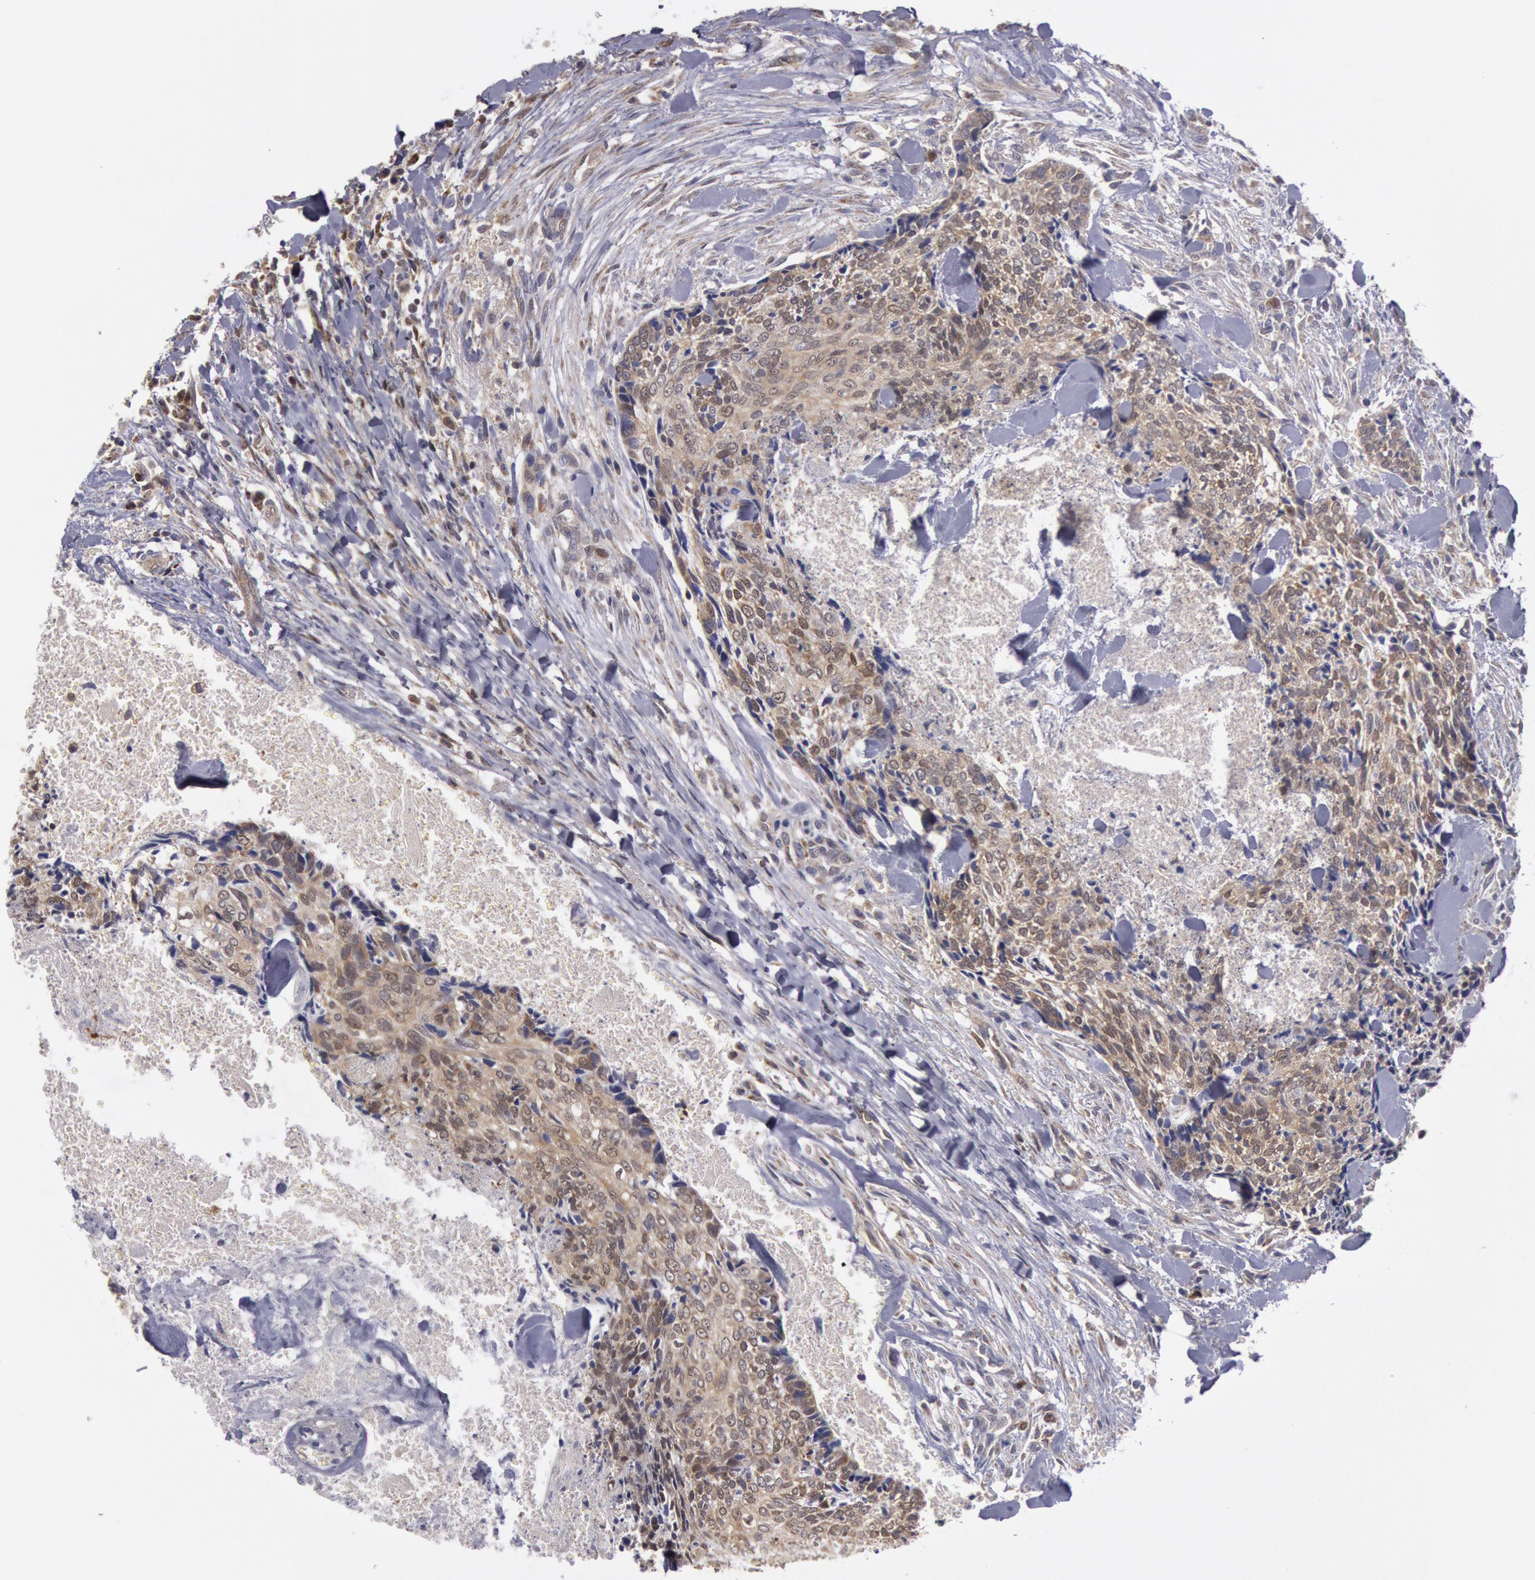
{"staining": {"intensity": "weak", "quantity": ">75%", "location": "cytoplasmic/membranous"}, "tissue": "head and neck cancer", "cell_type": "Tumor cells", "image_type": "cancer", "snomed": [{"axis": "morphology", "description": "Squamous cell carcinoma, NOS"}, {"axis": "topography", "description": "Salivary gland"}, {"axis": "topography", "description": "Head-Neck"}], "caption": "Immunohistochemical staining of human head and neck cancer (squamous cell carcinoma) exhibits weak cytoplasmic/membranous protein positivity in about >75% of tumor cells. The staining was performed using DAB (3,3'-diaminobenzidine) to visualize the protein expression in brown, while the nuclei were stained in blue with hematoxylin (Magnification: 20x).", "gene": "MPST", "patient": {"sex": "male", "age": 70}}